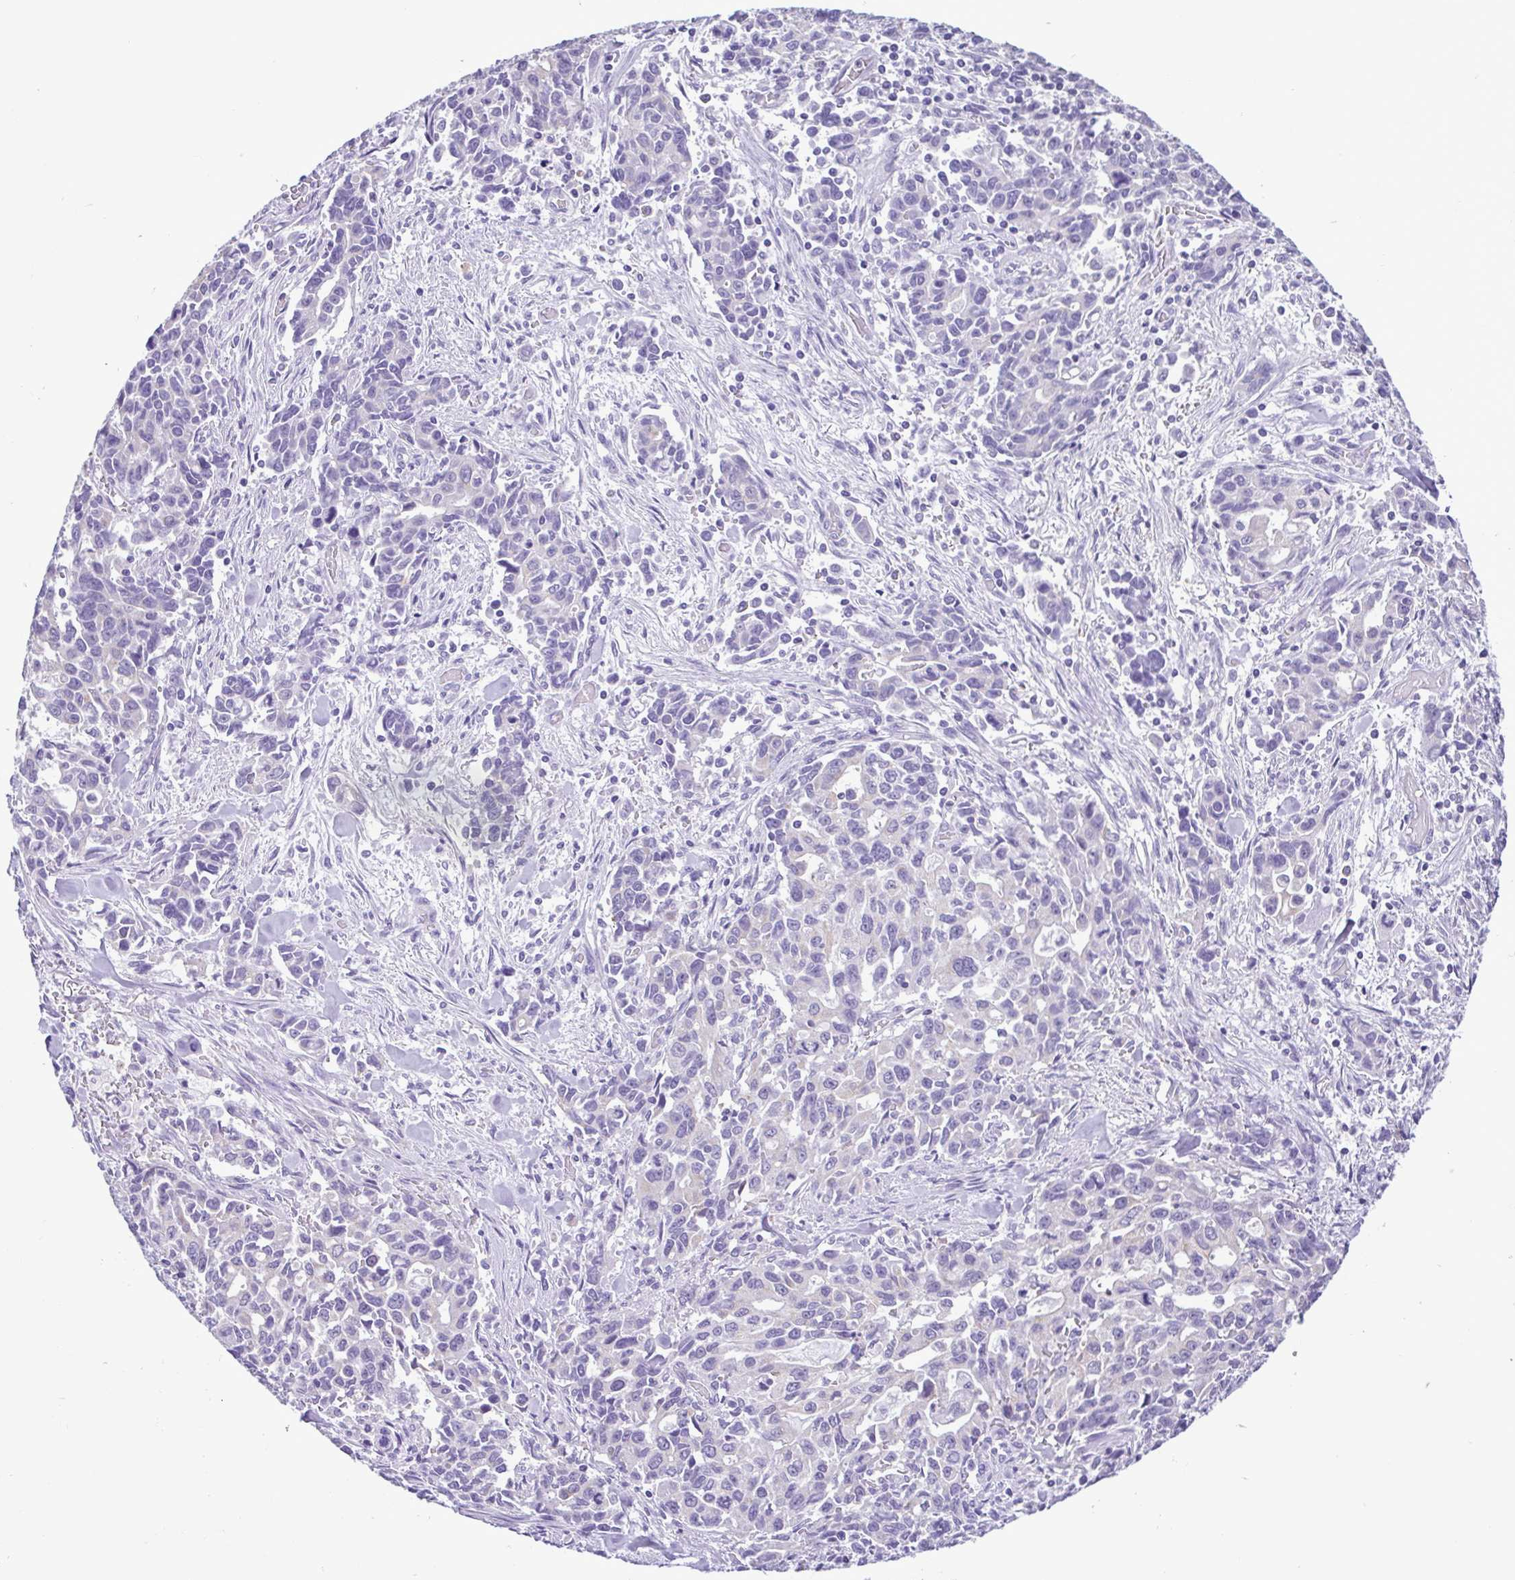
{"staining": {"intensity": "negative", "quantity": "none", "location": "none"}, "tissue": "stomach cancer", "cell_type": "Tumor cells", "image_type": "cancer", "snomed": [{"axis": "morphology", "description": "Adenocarcinoma, NOS"}, {"axis": "topography", "description": "Stomach, upper"}], "caption": "IHC micrograph of stomach cancer (adenocarcinoma) stained for a protein (brown), which exhibits no expression in tumor cells.", "gene": "CBY2", "patient": {"sex": "male", "age": 85}}